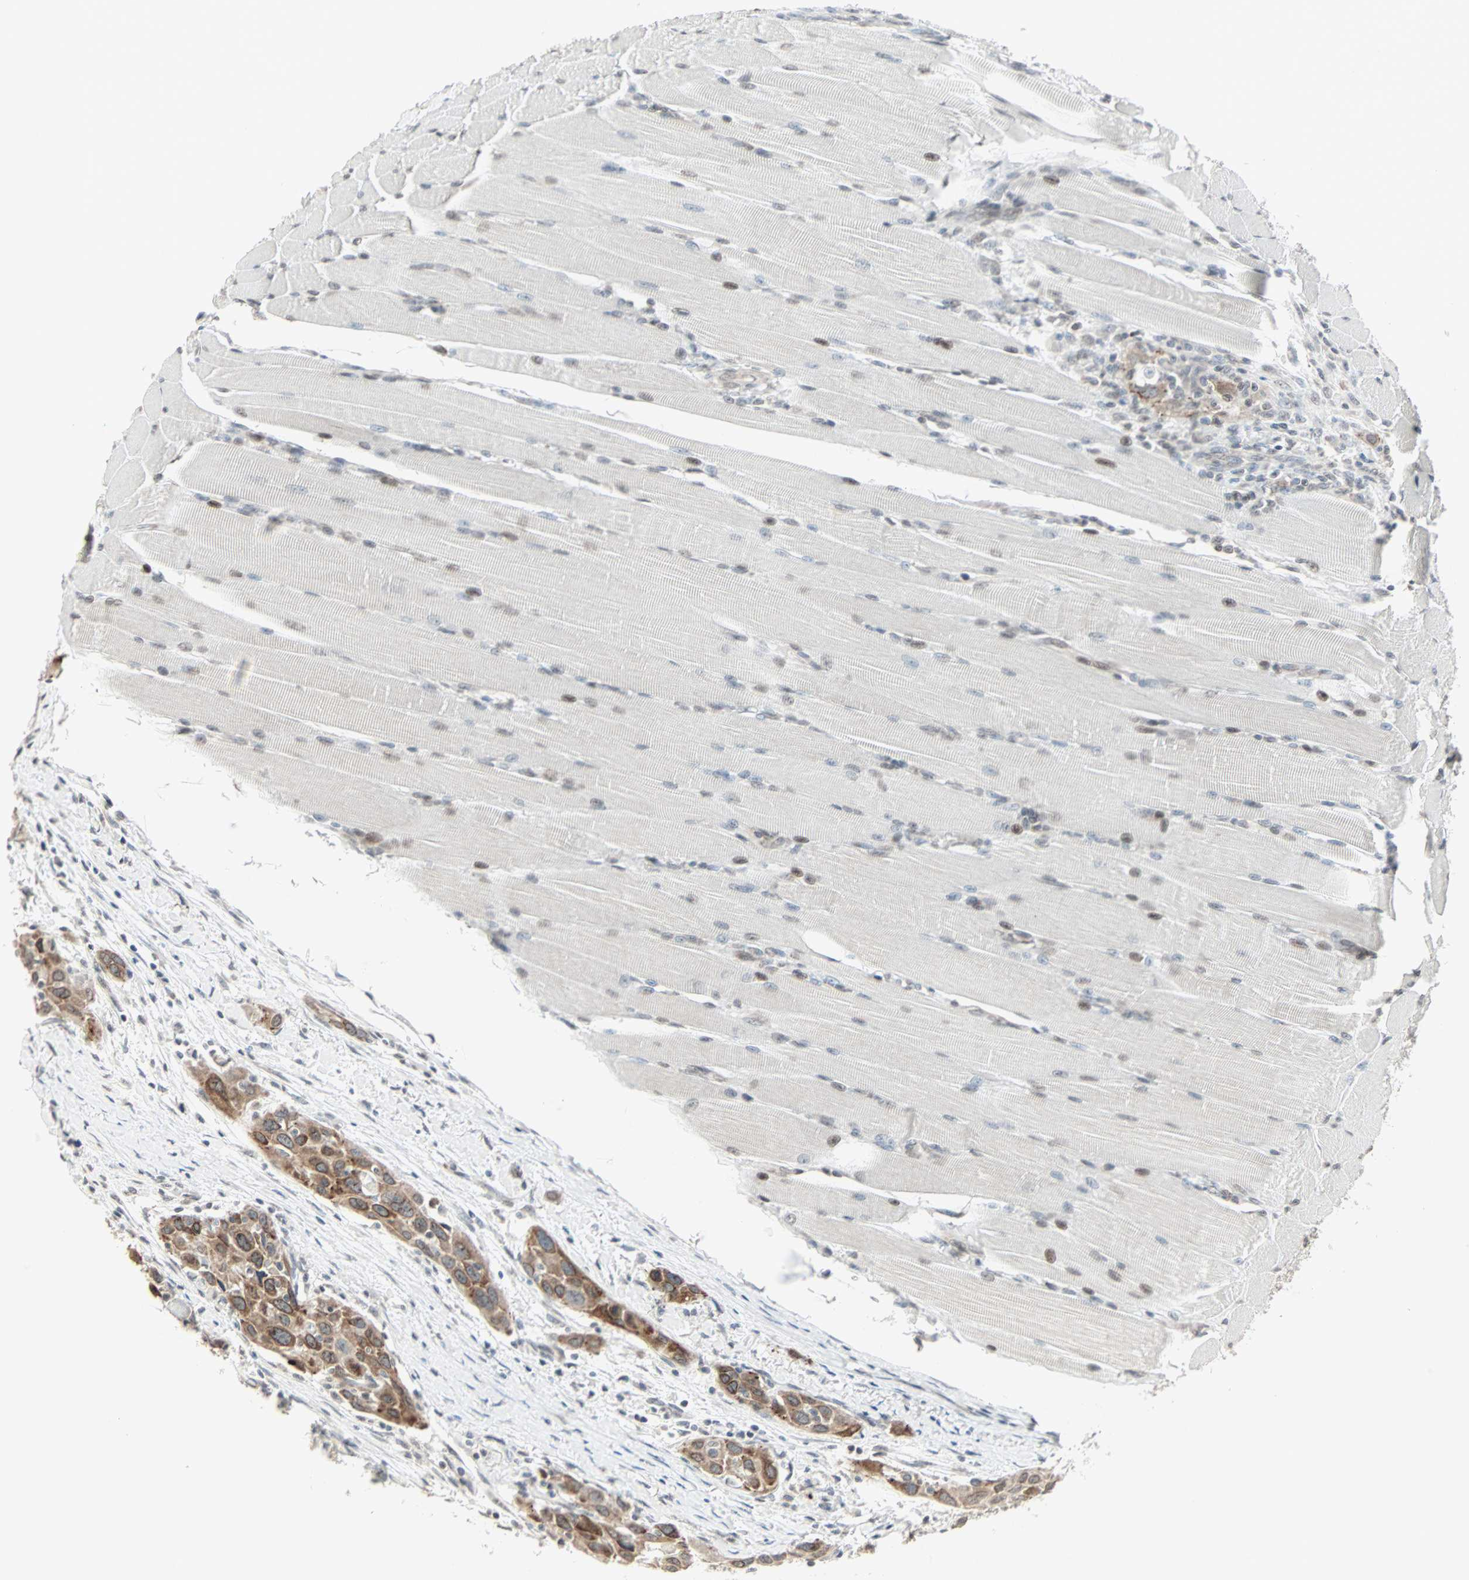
{"staining": {"intensity": "moderate", "quantity": ">75%", "location": "cytoplasmic/membranous"}, "tissue": "head and neck cancer", "cell_type": "Tumor cells", "image_type": "cancer", "snomed": [{"axis": "morphology", "description": "Squamous cell carcinoma, NOS"}, {"axis": "topography", "description": "Oral tissue"}, {"axis": "topography", "description": "Head-Neck"}], "caption": "A high-resolution photomicrograph shows immunohistochemistry staining of head and neck cancer (squamous cell carcinoma), which reveals moderate cytoplasmic/membranous staining in about >75% of tumor cells.", "gene": "CBLC", "patient": {"sex": "female", "age": 50}}